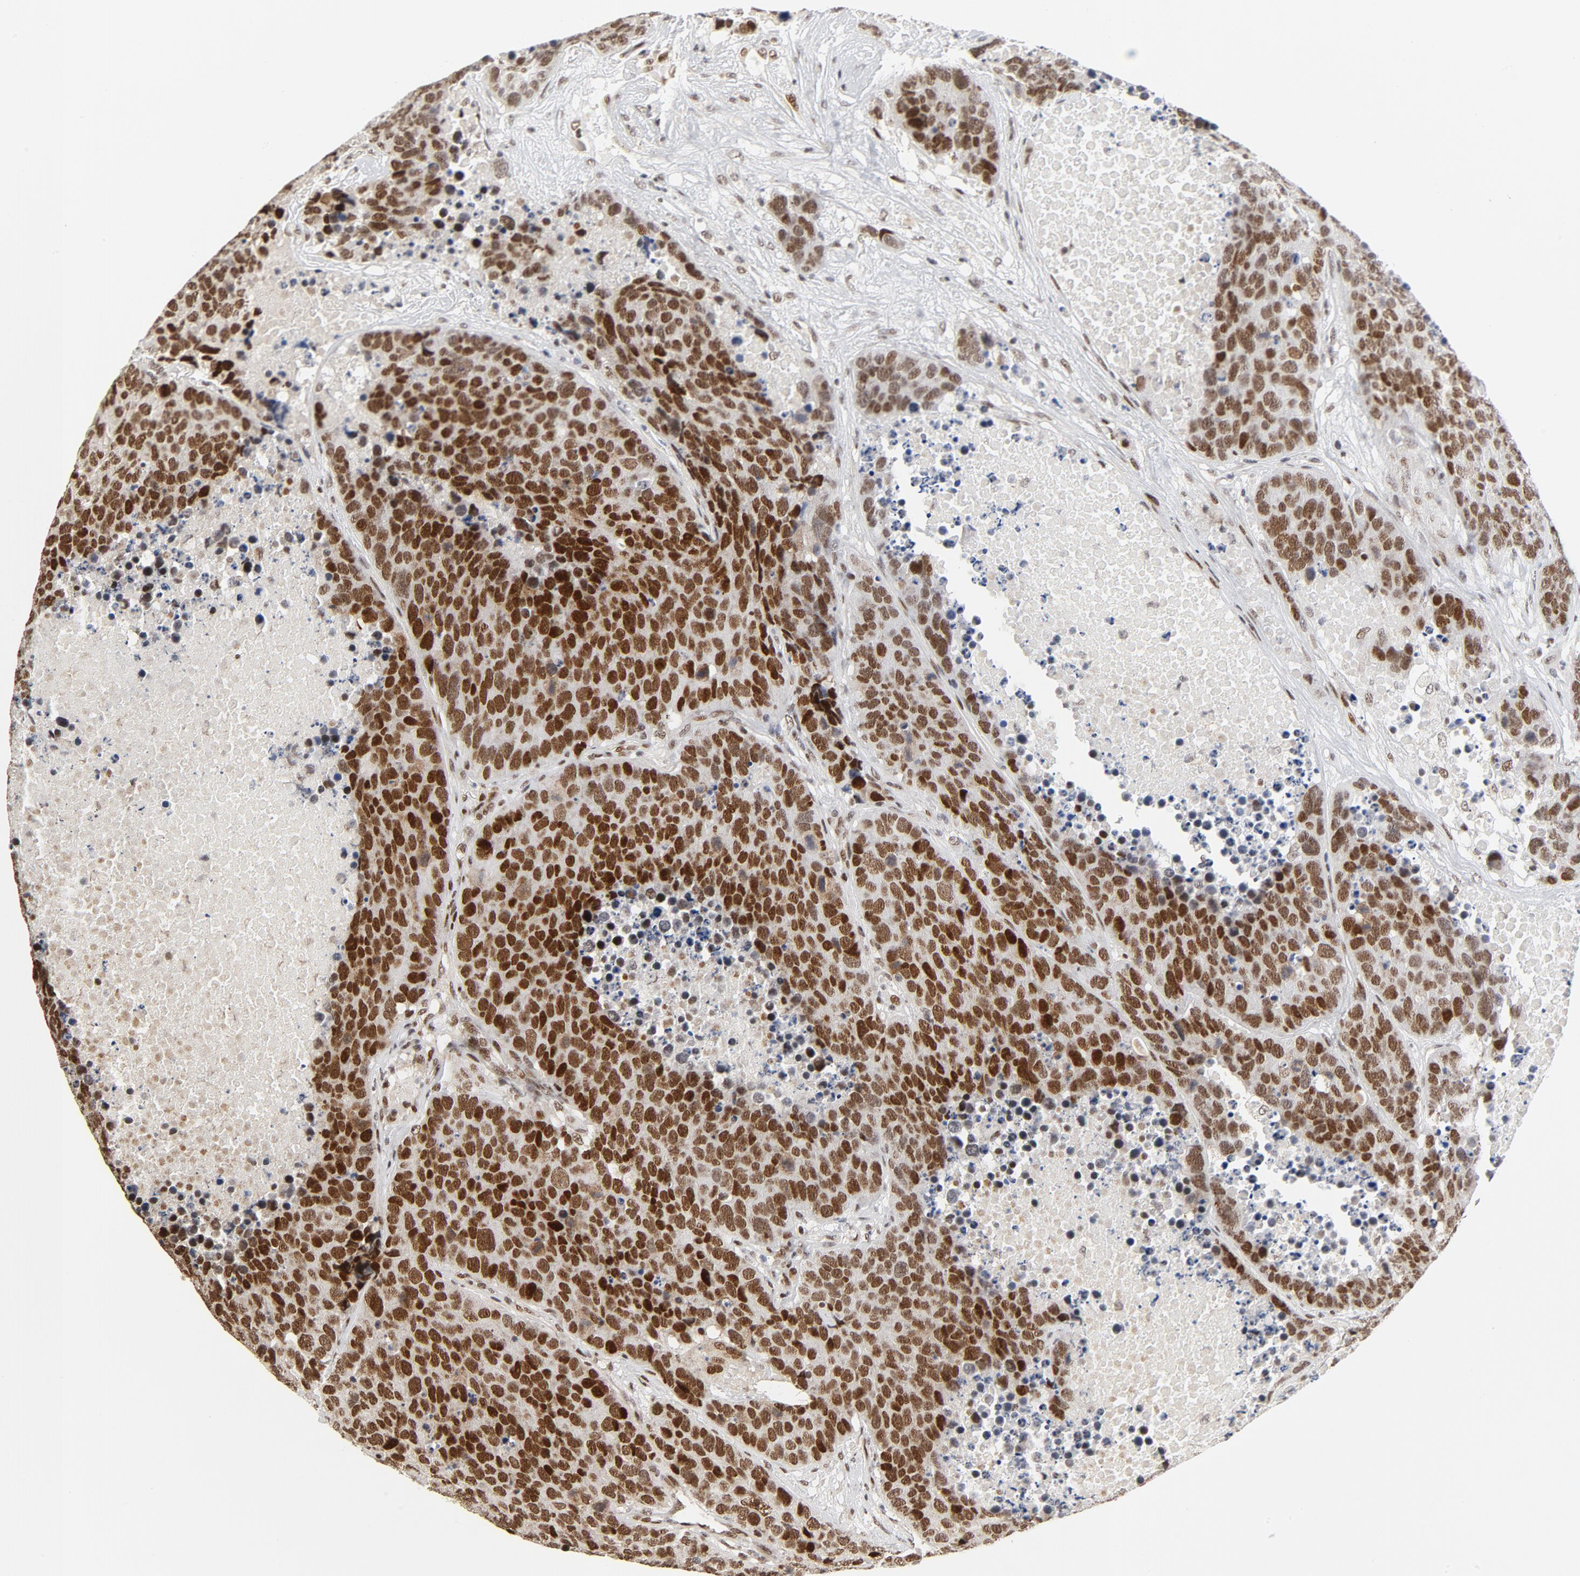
{"staining": {"intensity": "moderate", "quantity": ">75%", "location": "nuclear"}, "tissue": "carcinoid", "cell_type": "Tumor cells", "image_type": "cancer", "snomed": [{"axis": "morphology", "description": "Carcinoid, malignant, NOS"}, {"axis": "topography", "description": "Pancreas"}], "caption": "The immunohistochemical stain labels moderate nuclear expression in tumor cells of malignant carcinoid tissue.", "gene": "GTF2I", "patient": {"sex": "male", "age": 41}}